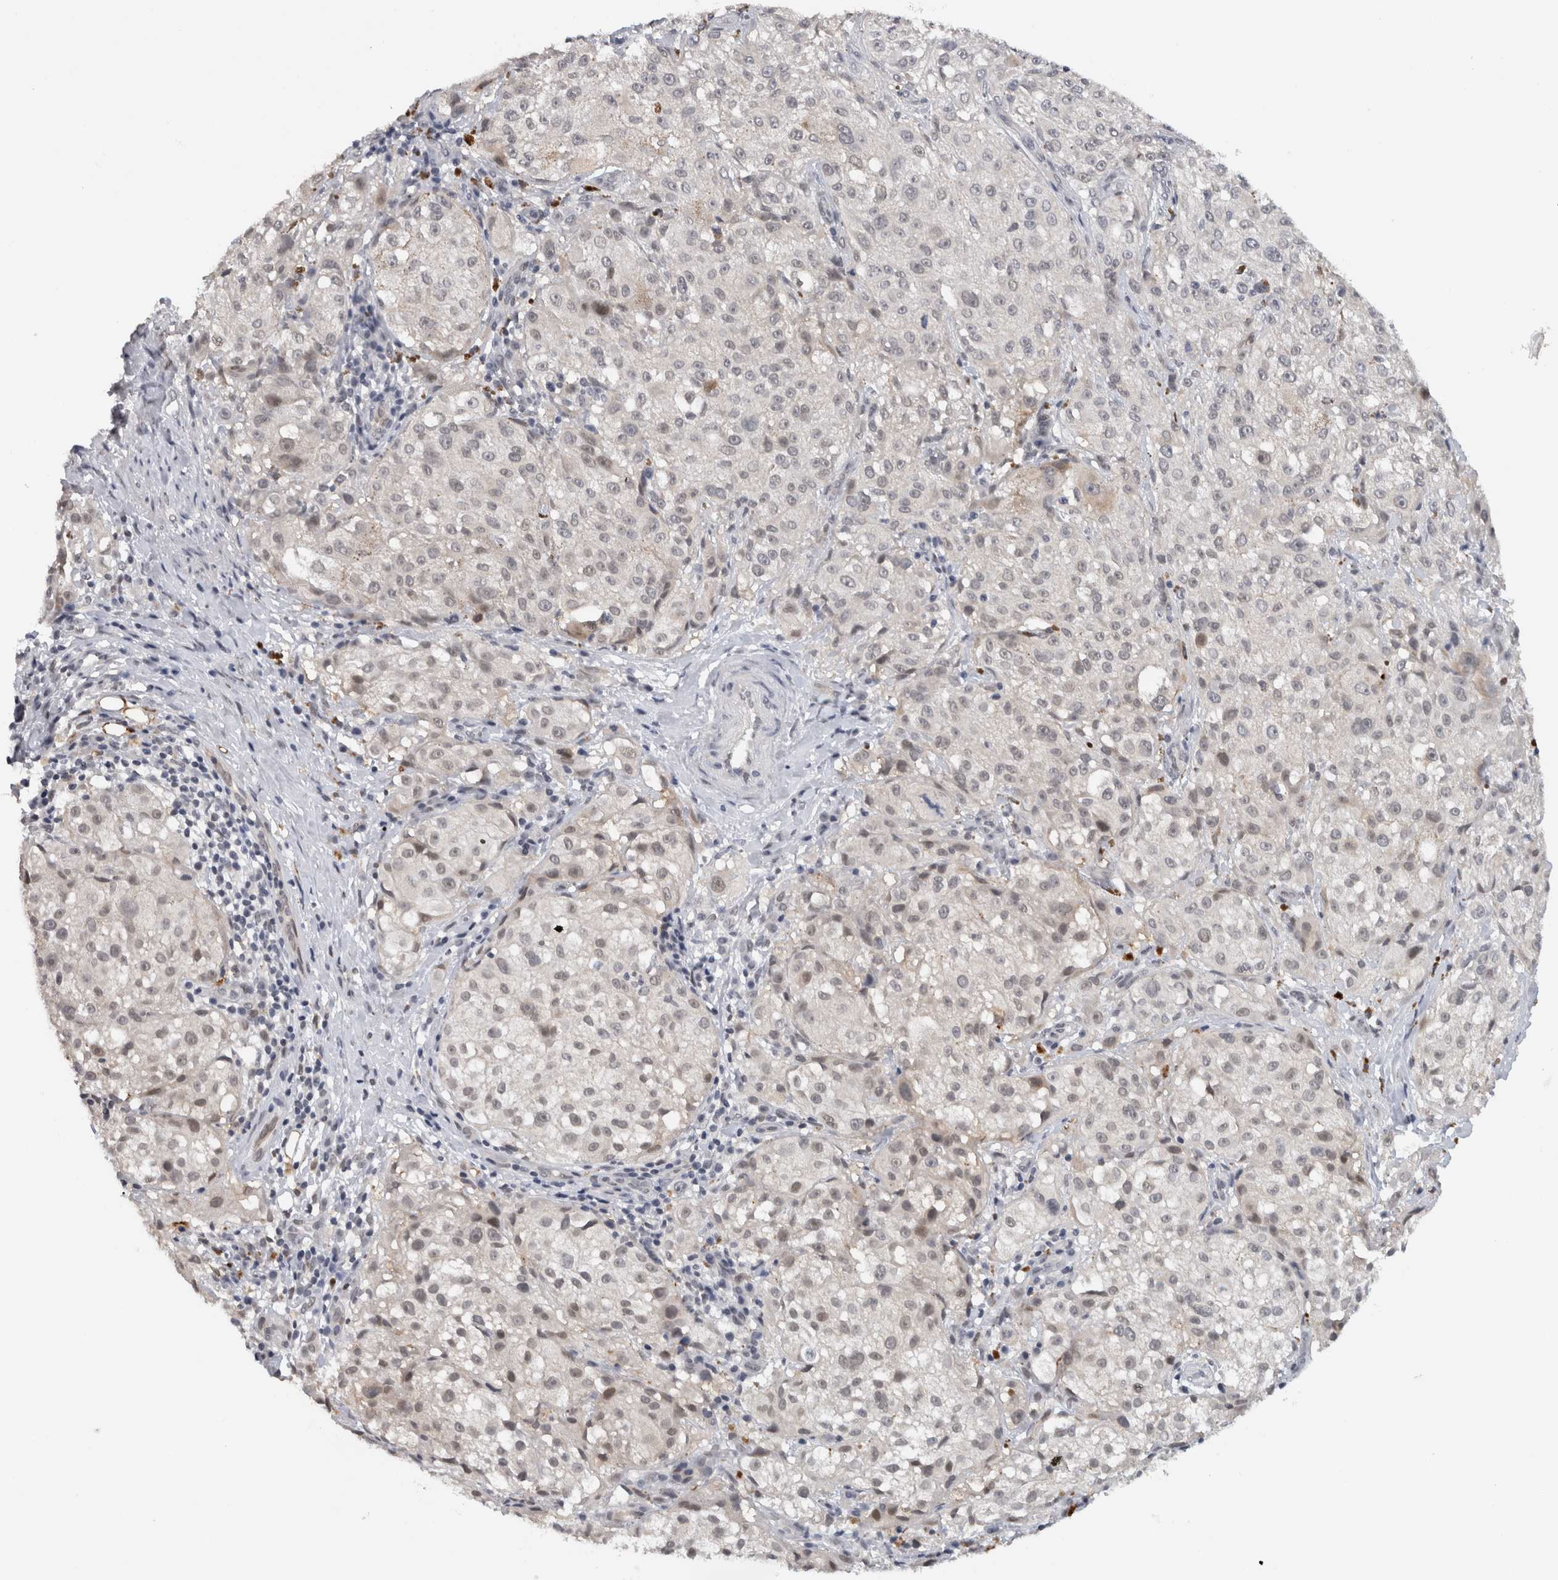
{"staining": {"intensity": "weak", "quantity": "<25%", "location": "nuclear"}, "tissue": "melanoma", "cell_type": "Tumor cells", "image_type": "cancer", "snomed": [{"axis": "morphology", "description": "Malignant melanoma, NOS"}, {"axis": "topography", "description": "Skin"}], "caption": "This is a histopathology image of immunohistochemistry (IHC) staining of malignant melanoma, which shows no staining in tumor cells.", "gene": "PRXL2A", "patient": {"sex": "female", "age": 55}}